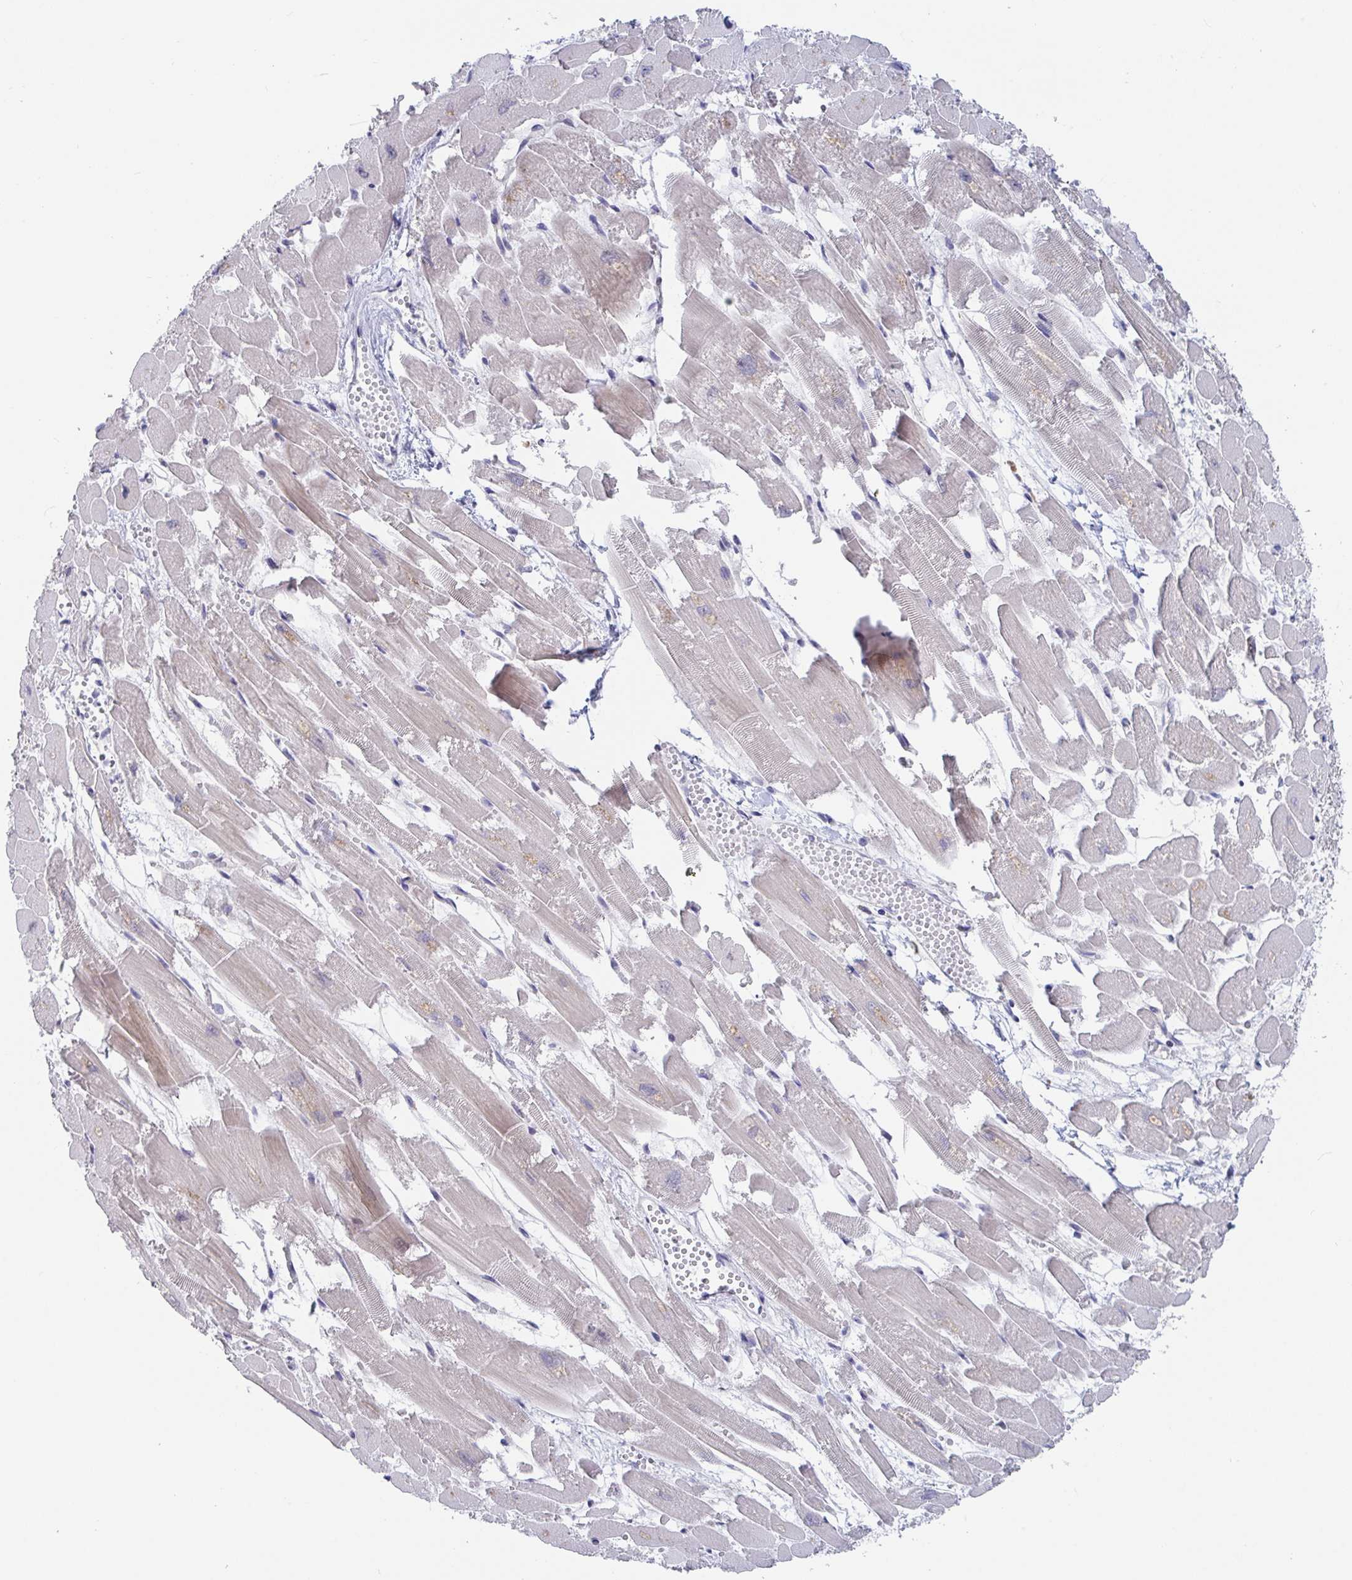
{"staining": {"intensity": "moderate", "quantity": "<25%", "location": "cytoplasmic/membranous"}, "tissue": "heart muscle", "cell_type": "Cardiomyocytes", "image_type": "normal", "snomed": [{"axis": "morphology", "description": "Normal tissue, NOS"}, {"axis": "topography", "description": "Heart"}], "caption": "An IHC photomicrograph of unremarkable tissue is shown. Protein staining in brown shows moderate cytoplasmic/membranous positivity in heart muscle within cardiomyocytes. (IHC, brightfield microscopy, high magnification).", "gene": "FAM156A", "patient": {"sex": "female", "age": 52}}